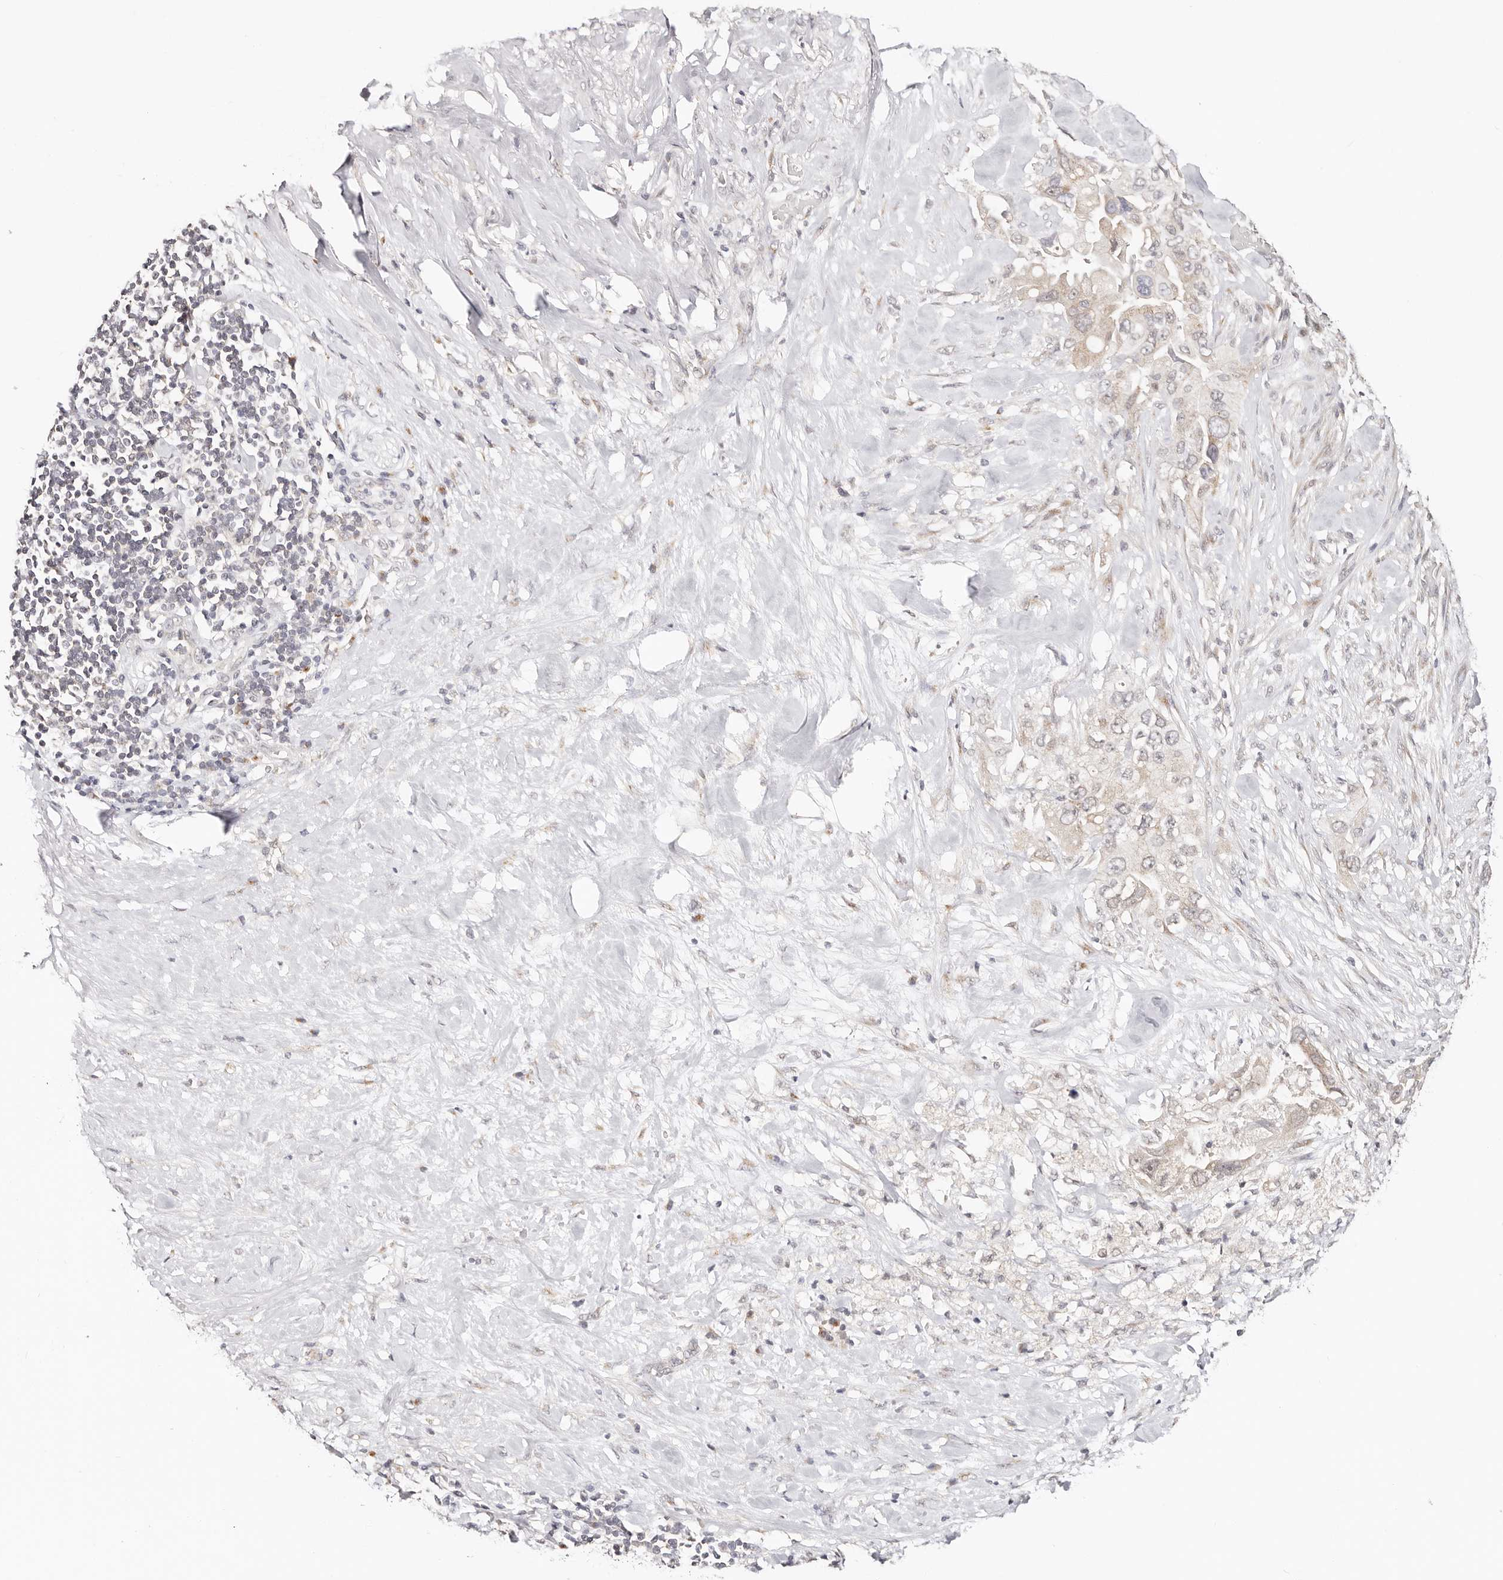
{"staining": {"intensity": "weak", "quantity": "25%-75%", "location": "cytoplasmic/membranous"}, "tissue": "pancreatic cancer", "cell_type": "Tumor cells", "image_type": "cancer", "snomed": [{"axis": "morphology", "description": "Inflammation, NOS"}, {"axis": "morphology", "description": "Adenocarcinoma, NOS"}, {"axis": "topography", "description": "Pancreas"}], "caption": "Human pancreatic adenocarcinoma stained with a protein marker exhibits weak staining in tumor cells.", "gene": "VIPAS39", "patient": {"sex": "female", "age": 56}}